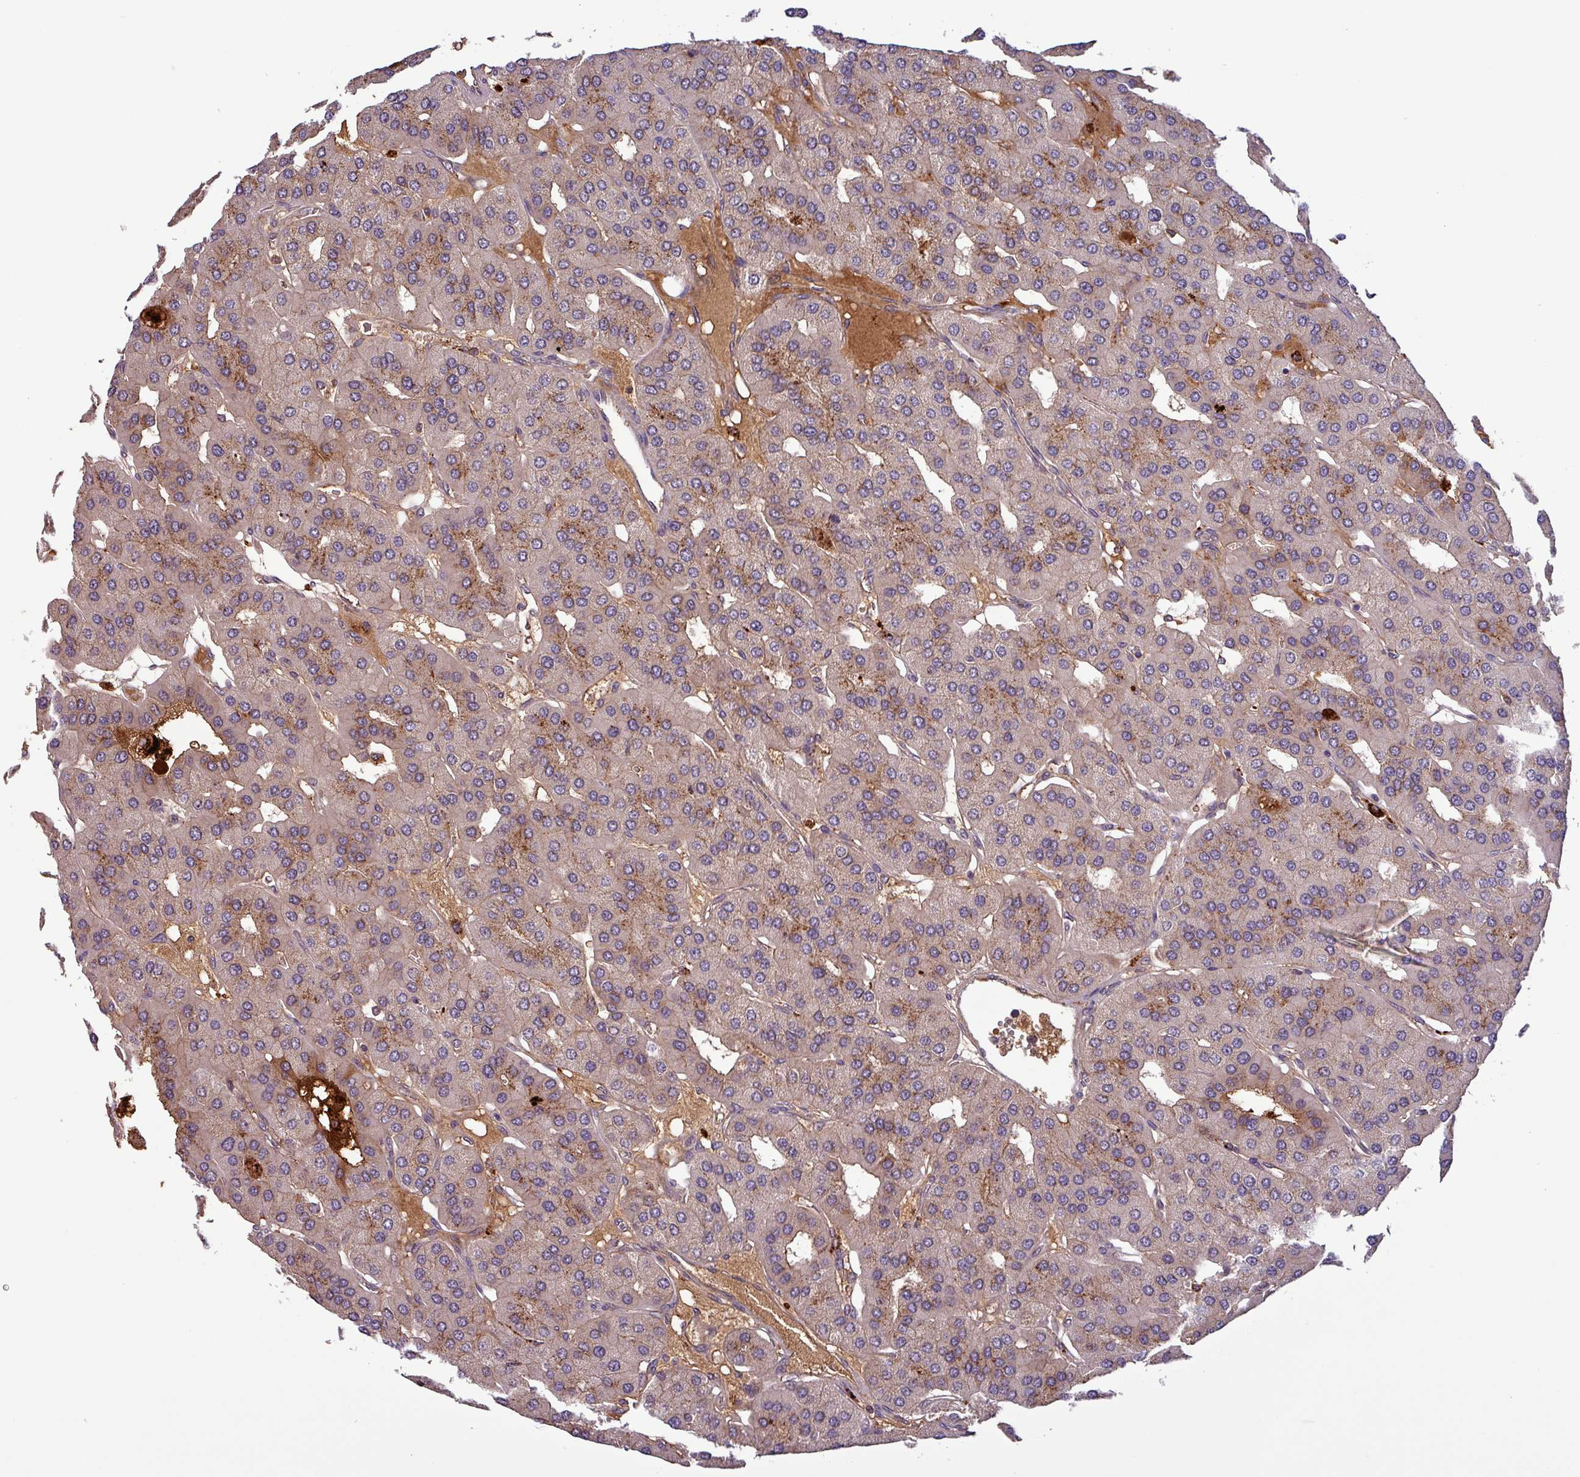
{"staining": {"intensity": "weak", "quantity": "25%-75%", "location": "cytoplasmic/membranous"}, "tissue": "parathyroid gland", "cell_type": "Glandular cells", "image_type": "normal", "snomed": [{"axis": "morphology", "description": "Normal tissue, NOS"}, {"axis": "morphology", "description": "Adenoma, NOS"}, {"axis": "topography", "description": "Parathyroid gland"}], "caption": "Brown immunohistochemical staining in normal parathyroid gland reveals weak cytoplasmic/membranous staining in approximately 25%-75% of glandular cells.", "gene": "PUS1", "patient": {"sex": "female", "age": 86}}